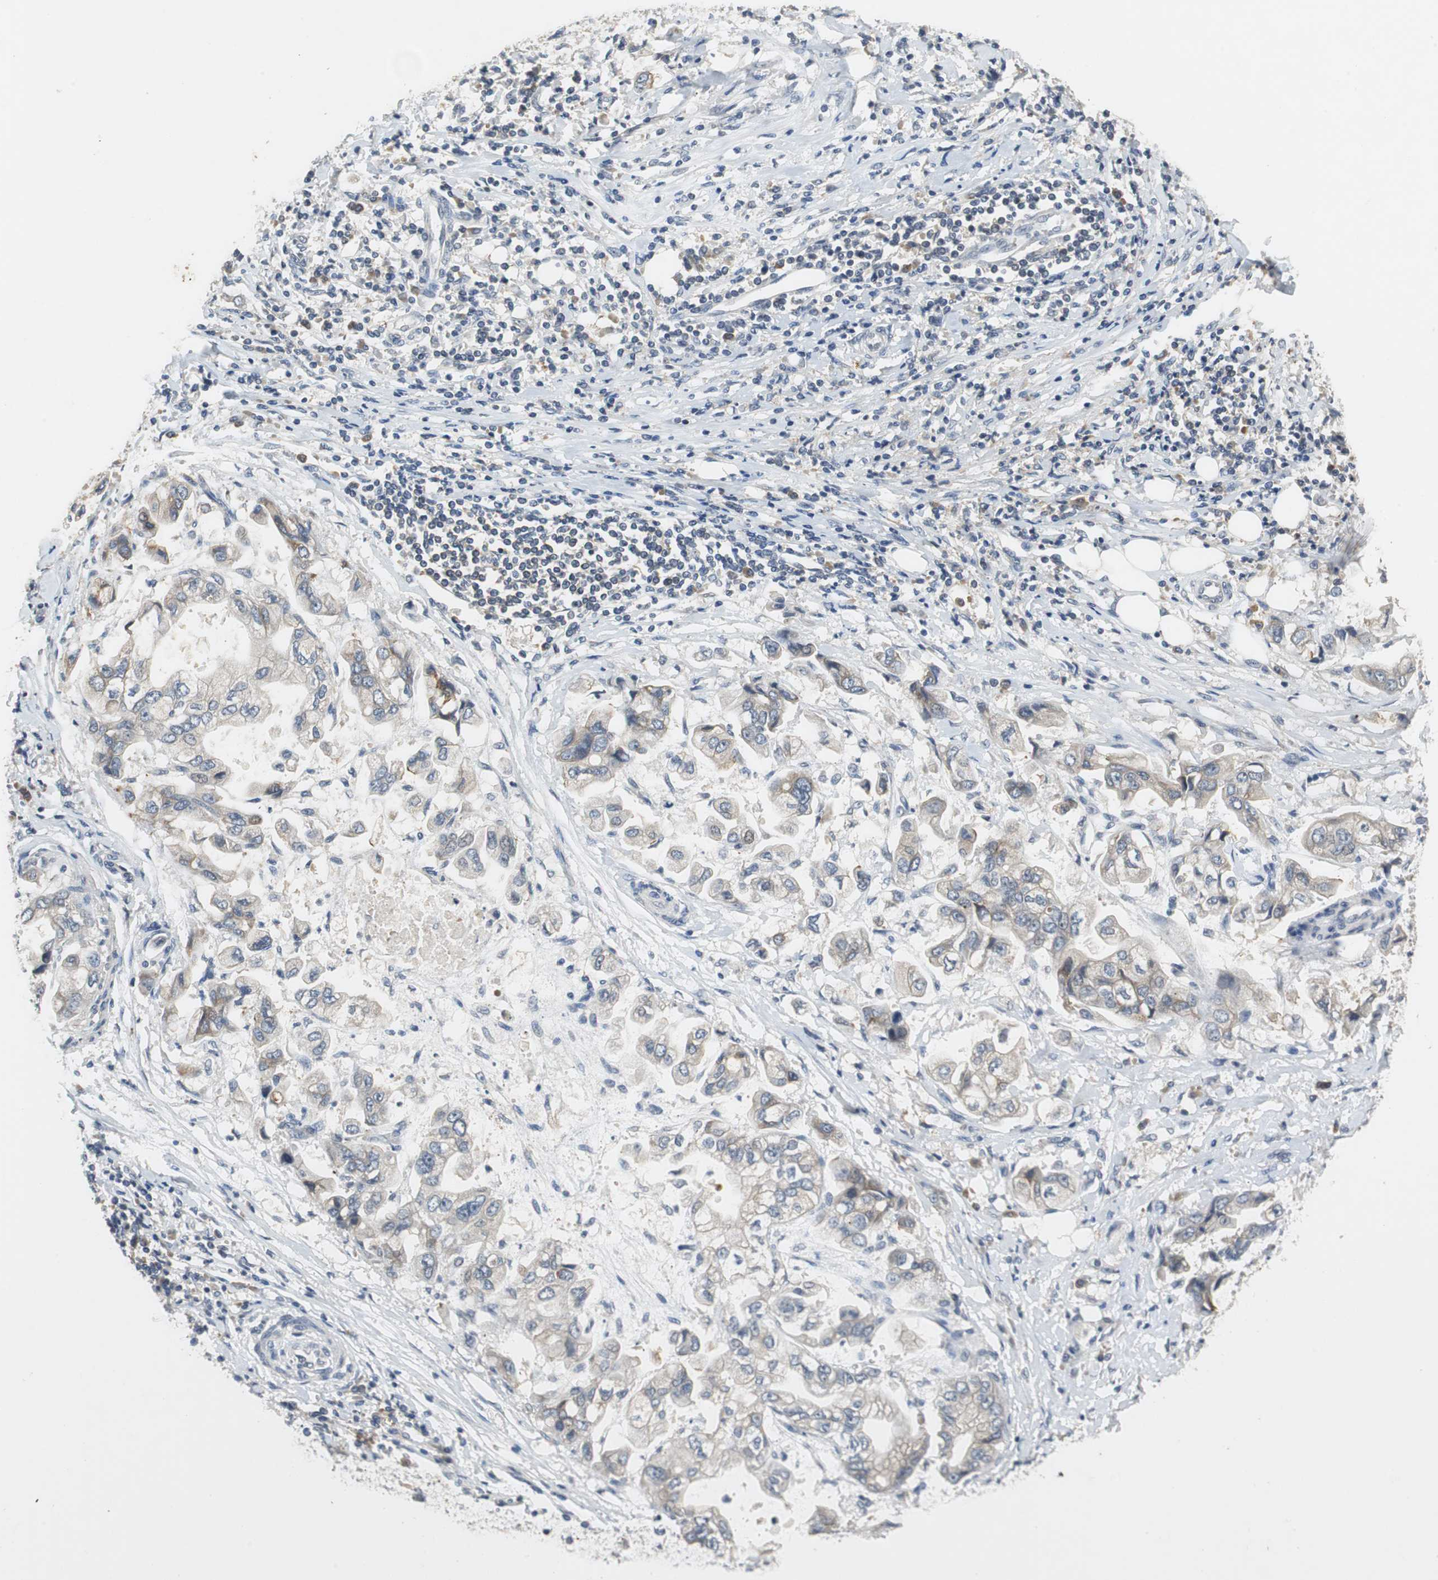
{"staining": {"intensity": "weak", "quantity": "<25%", "location": "cytoplasmic/membranous"}, "tissue": "stomach cancer", "cell_type": "Tumor cells", "image_type": "cancer", "snomed": [{"axis": "morphology", "description": "Adenocarcinoma, NOS"}, {"axis": "topography", "description": "Stomach"}], "caption": "A high-resolution photomicrograph shows IHC staining of adenocarcinoma (stomach), which reveals no significant positivity in tumor cells.", "gene": "GLCCI1", "patient": {"sex": "male", "age": 62}}